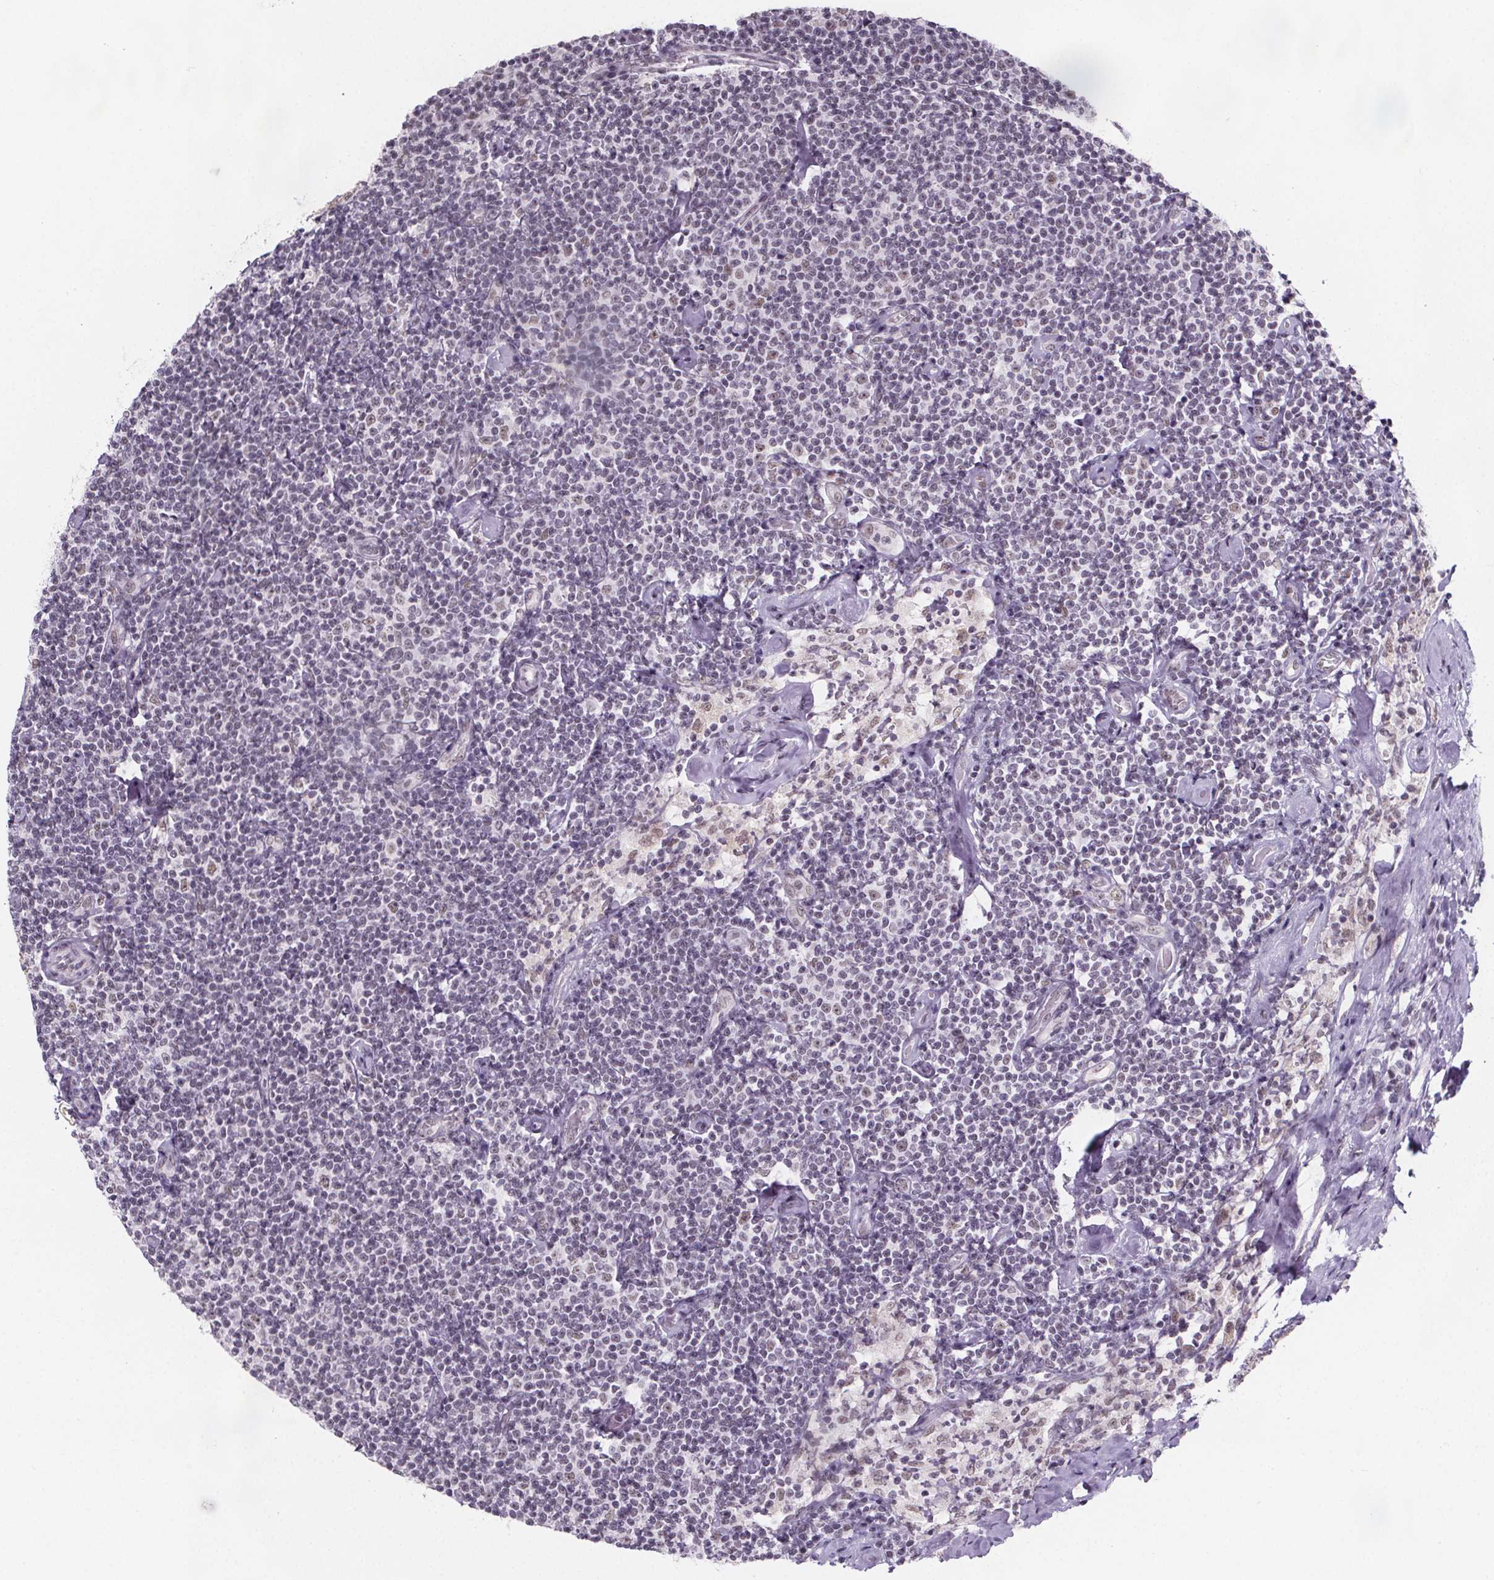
{"staining": {"intensity": "negative", "quantity": "none", "location": "none"}, "tissue": "lymphoma", "cell_type": "Tumor cells", "image_type": "cancer", "snomed": [{"axis": "morphology", "description": "Malignant lymphoma, non-Hodgkin's type, Low grade"}, {"axis": "topography", "description": "Lymph node"}], "caption": "A photomicrograph of lymphoma stained for a protein displays no brown staining in tumor cells.", "gene": "ZNF572", "patient": {"sex": "male", "age": 81}}